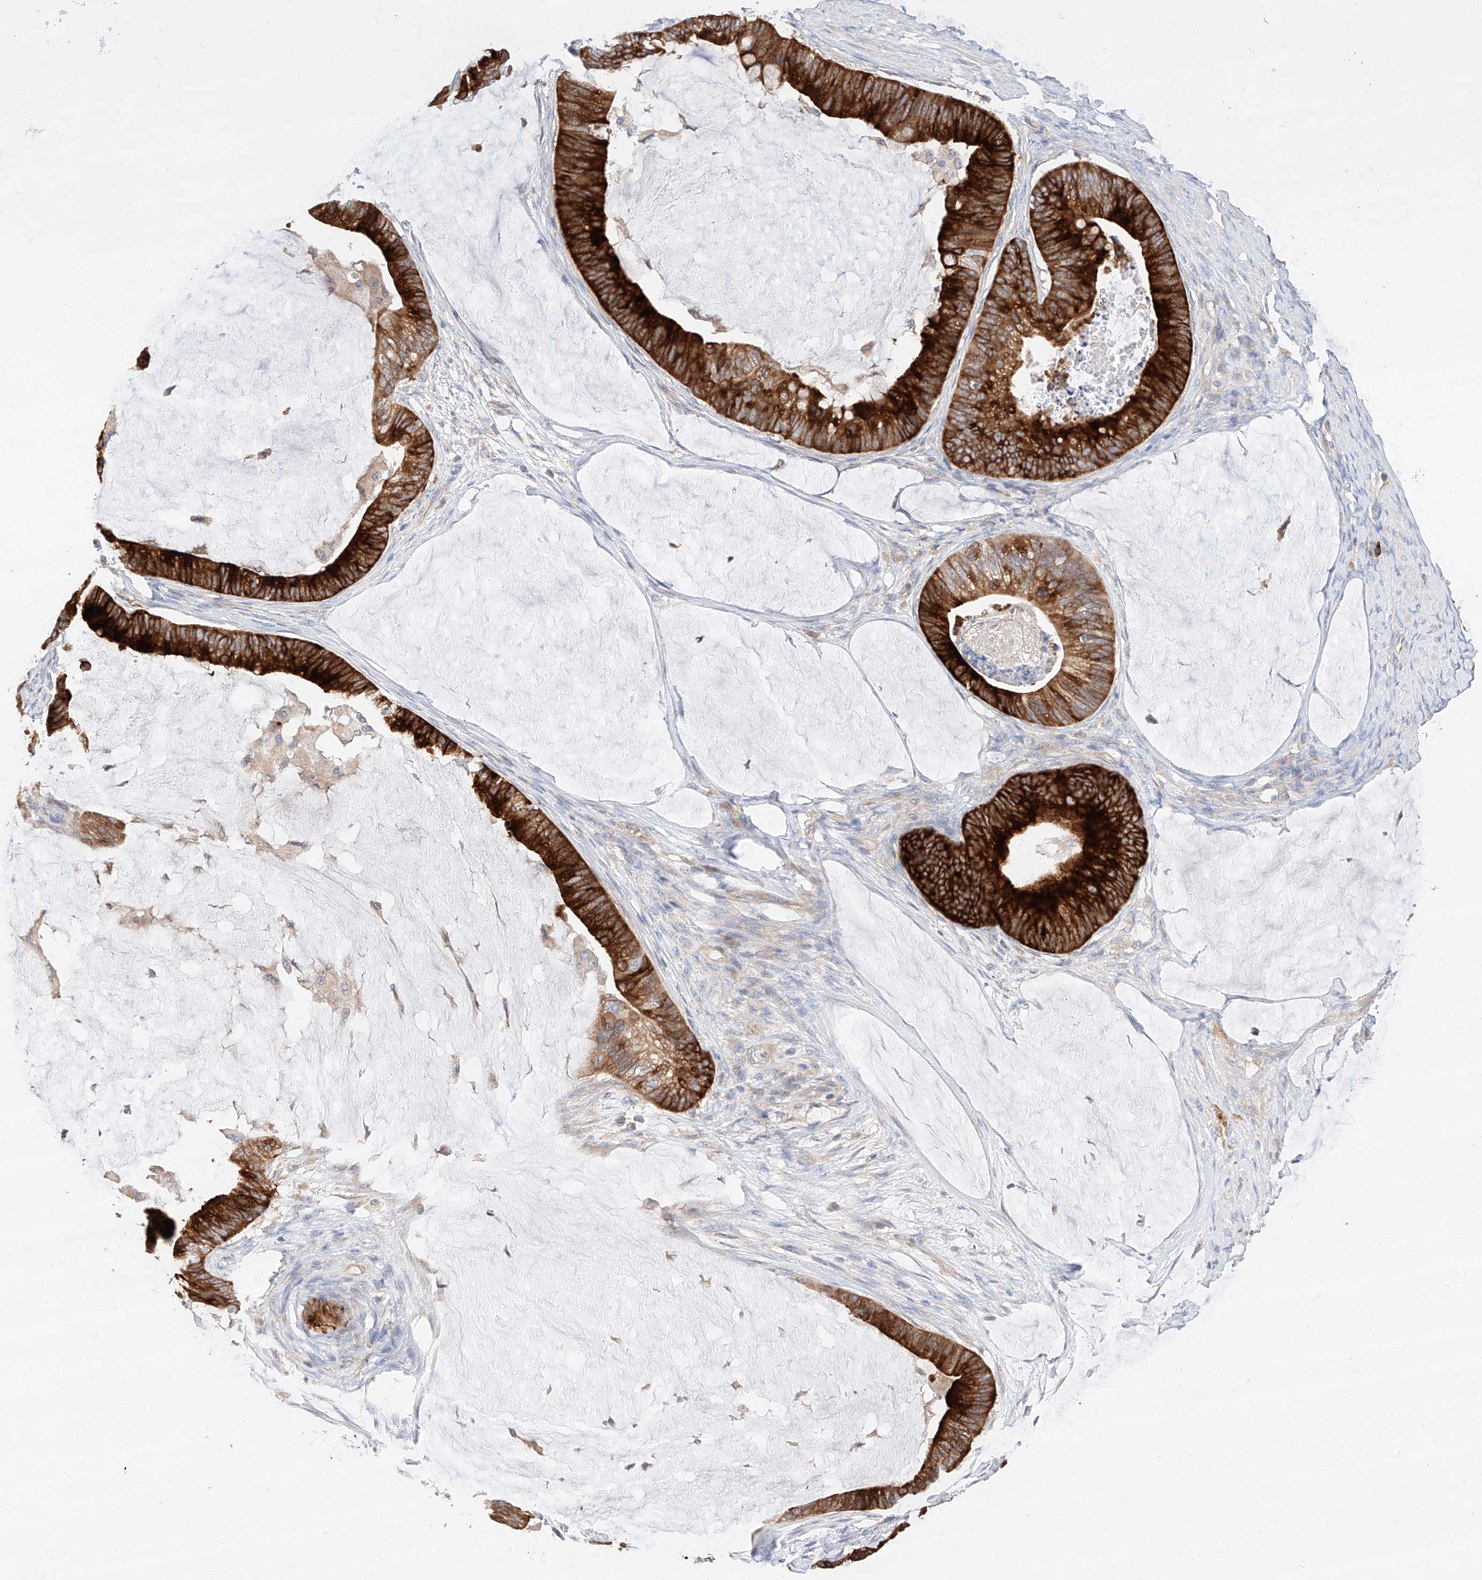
{"staining": {"intensity": "strong", "quantity": ">75%", "location": "cytoplasmic/membranous"}, "tissue": "ovarian cancer", "cell_type": "Tumor cells", "image_type": "cancer", "snomed": [{"axis": "morphology", "description": "Cystadenocarcinoma, mucinous, NOS"}, {"axis": "topography", "description": "Ovary"}], "caption": "High-power microscopy captured an immunohistochemistry photomicrograph of mucinous cystadenocarcinoma (ovarian), revealing strong cytoplasmic/membranous staining in approximately >75% of tumor cells.", "gene": "GLMN", "patient": {"sex": "female", "age": 61}}